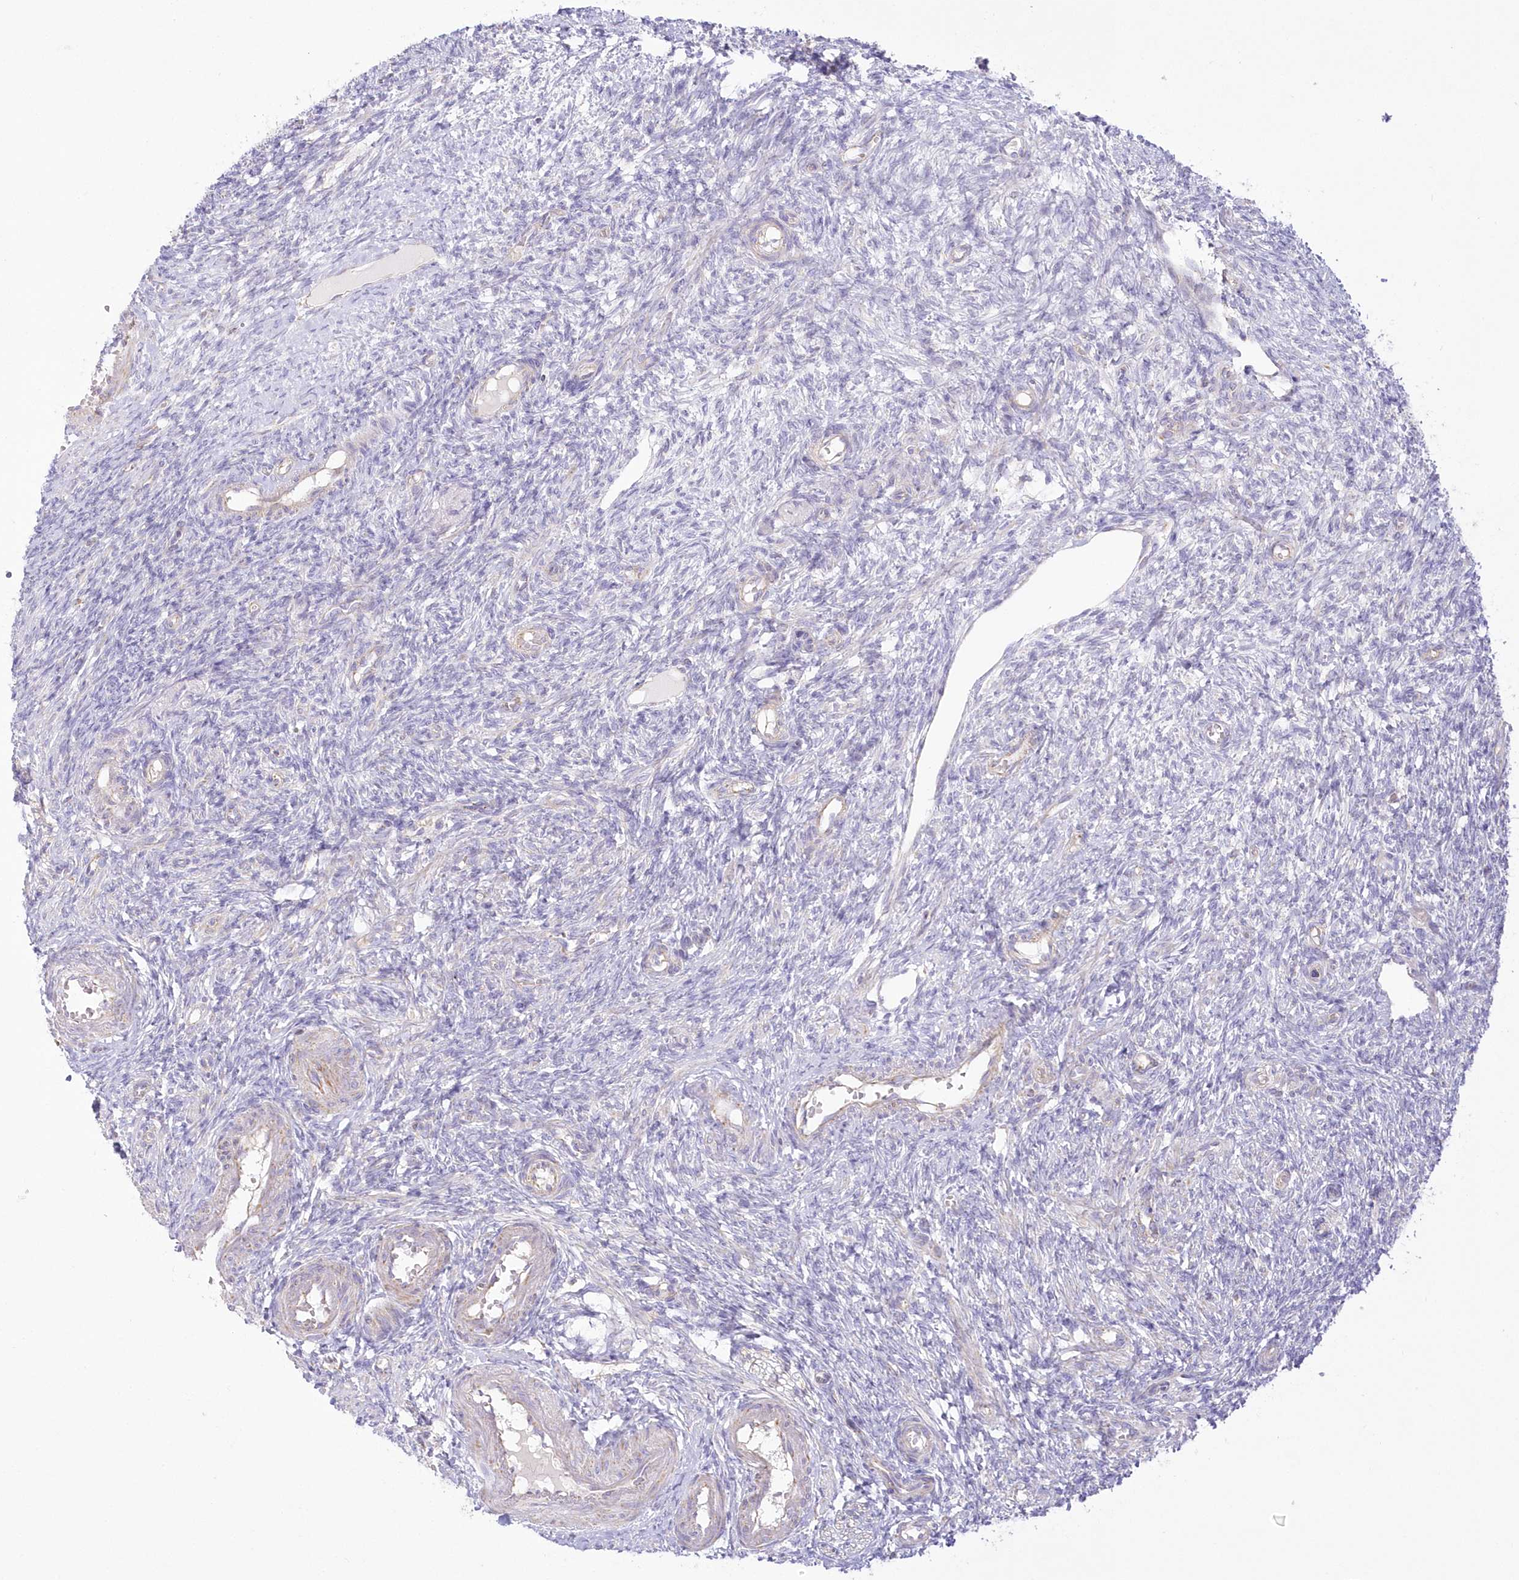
{"staining": {"intensity": "negative", "quantity": "none", "location": "none"}, "tissue": "ovary", "cell_type": "Follicle cells", "image_type": "normal", "snomed": [{"axis": "morphology", "description": "Normal tissue, NOS"}, {"axis": "topography", "description": "Ovary"}], "caption": "Follicle cells show no significant protein expression in unremarkable ovary.", "gene": "TBC1D14", "patient": {"sex": "female", "age": 27}}